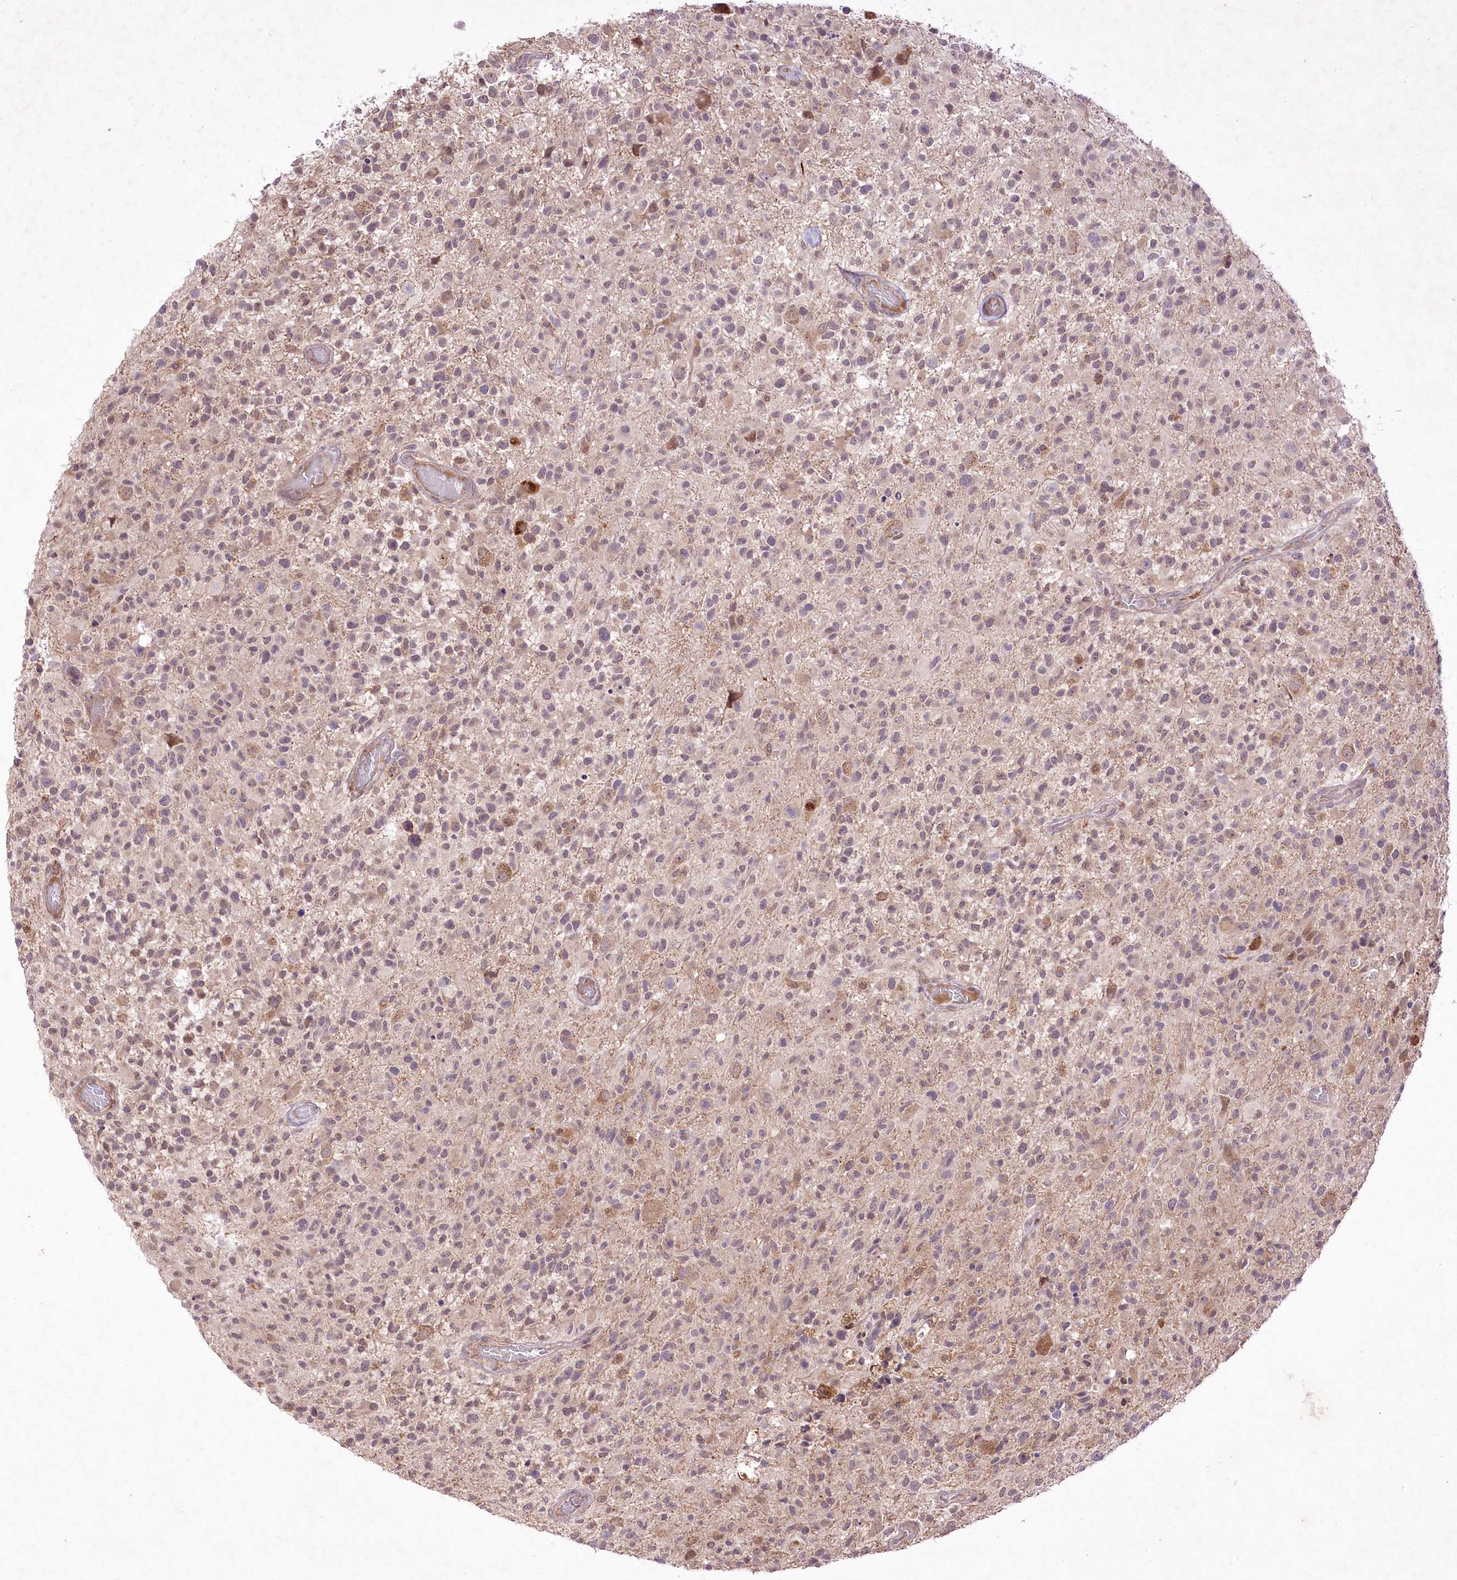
{"staining": {"intensity": "weak", "quantity": ">75%", "location": "cytoplasmic/membranous,nuclear"}, "tissue": "glioma", "cell_type": "Tumor cells", "image_type": "cancer", "snomed": [{"axis": "morphology", "description": "Glioma, malignant, High grade"}, {"axis": "morphology", "description": "Glioblastoma, NOS"}, {"axis": "topography", "description": "Brain"}], "caption": "Protein staining exhibits weak cytoplasmic/membranous and nuclear staining in approximately >75% of tumor cells in glioma. The staining was performed using DAB (3,3'-diaminobenzidine) to visualize the protein expression in brown, while the nuclei were stained in blue with hematoxylin (Magnification: 20x).", "gene": "HELT", "patient": {"sex": "male", "age": 60}}